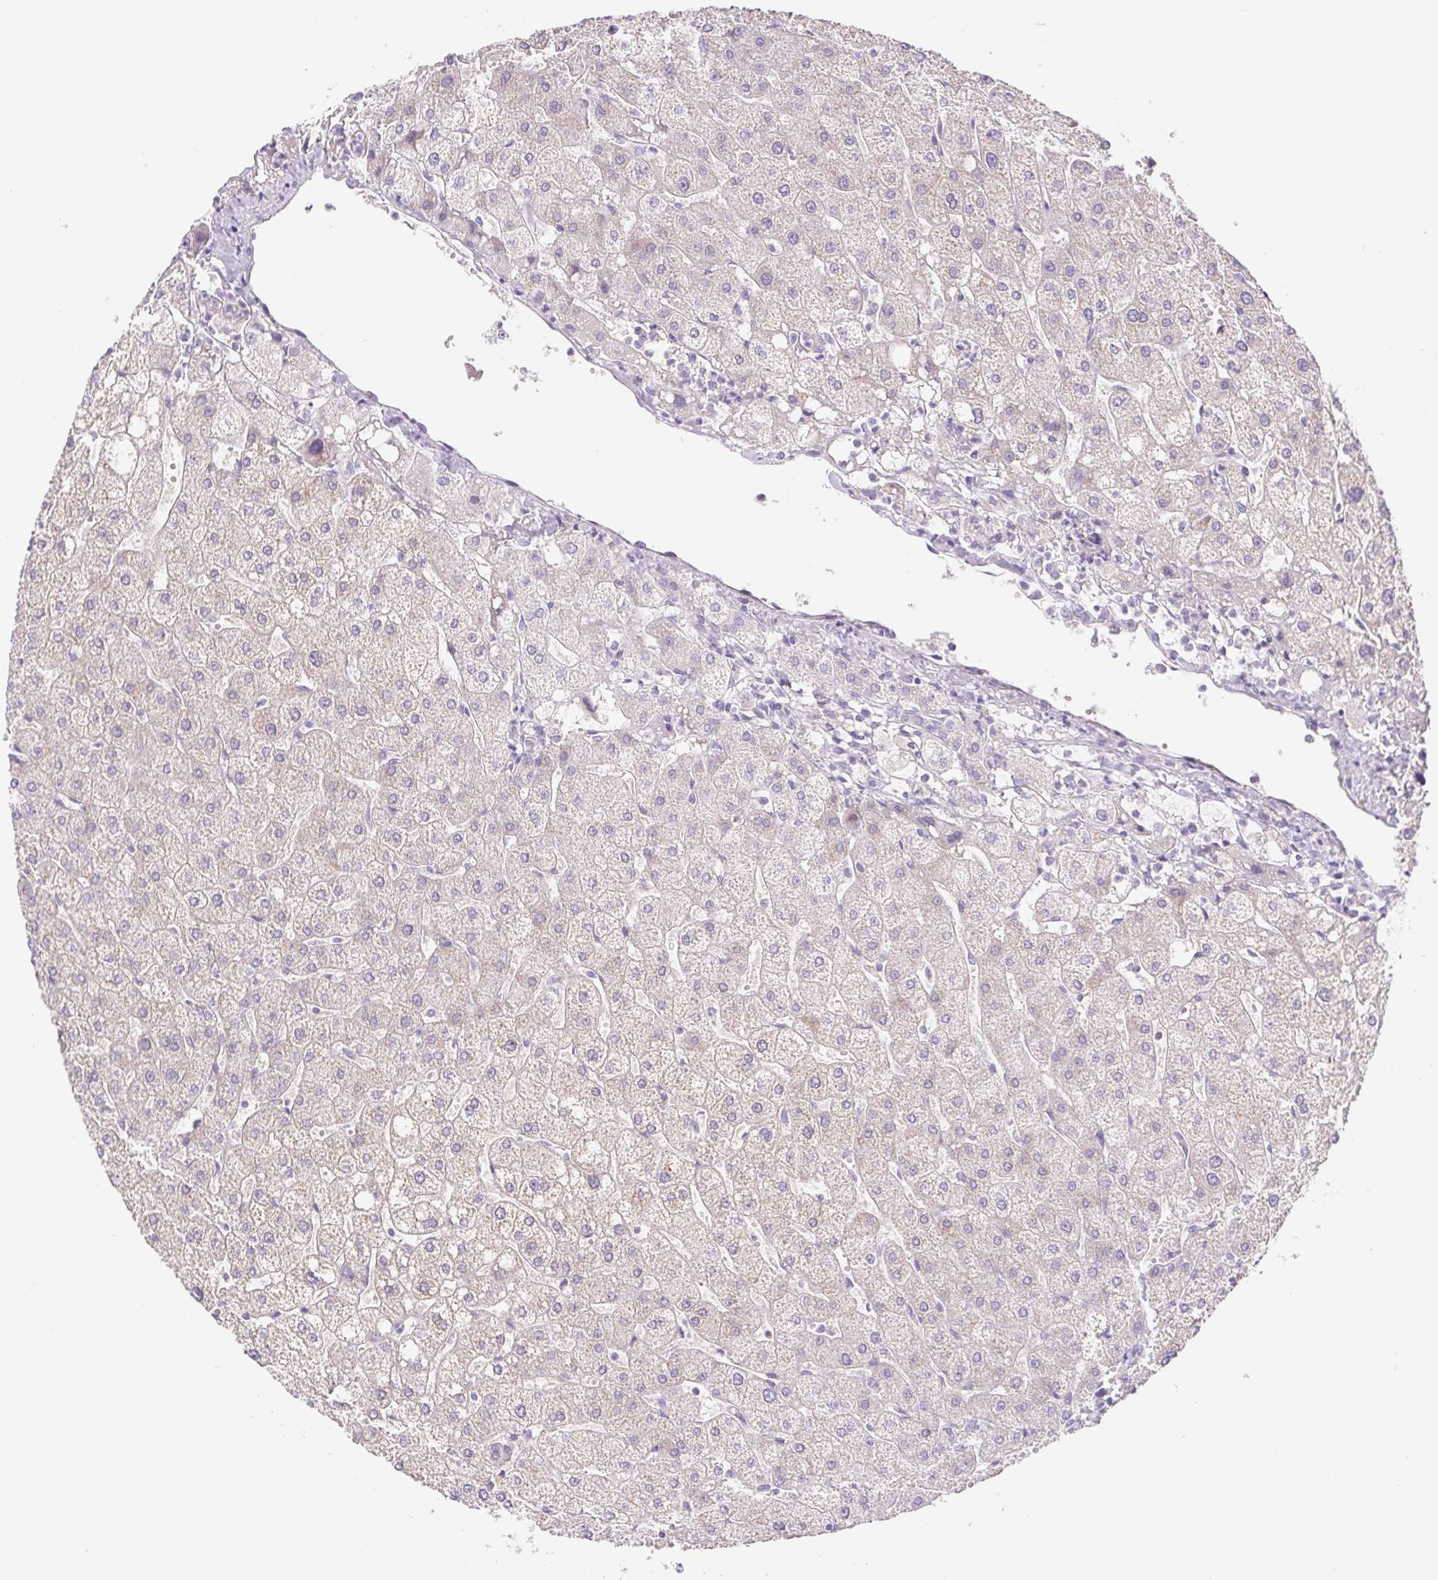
{"staining": {"intensity": "negative", "quantity": "none", "location": "none"}, "tissue": "liver", "cell_type": "Cholangiocytes", "image_type": "normal", "snomed": [{"axis": "morphology", "description": "Normal tissue, NOS"}, {"axis": "topography", "description": "Liver"}], "caption": "DAB (3,3'-diaminobenzidine) immunohistochemical staining of benign human liver exhibits no significant positivity in cholangiocytes.", "gene": "DYNC2LI1", "patient": {"sex": "male", "age": 67}}